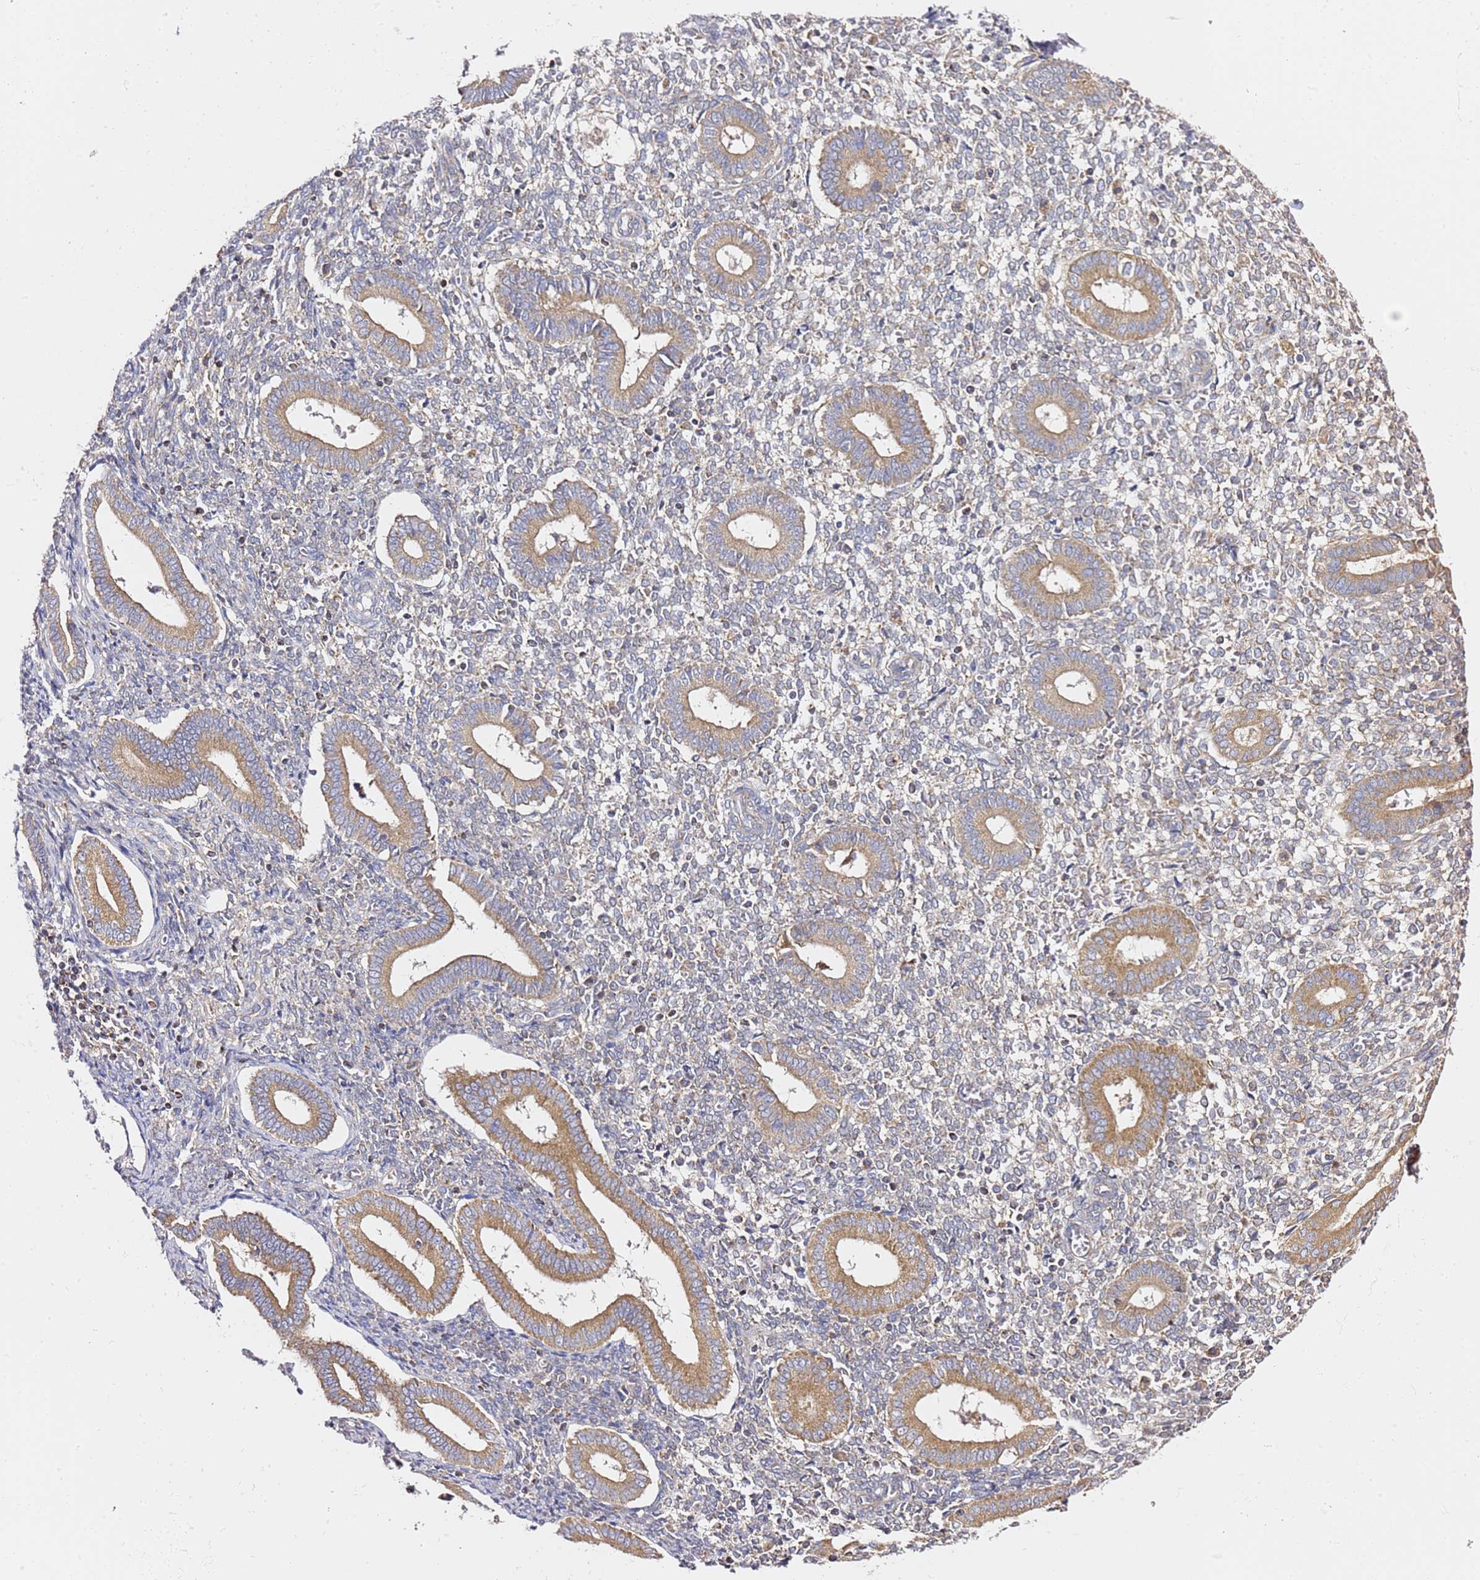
{"staining": {"intensity": "weak", "quantity": "25%-75%", "location": "cytoplasmic/membranous"}, "tissue": "endometrium", "cell_type": "Cells in endometrial stroma", "image_type": "normal", "snomed": [{"axis": "morphology", "description": "Normal tissue, NOS"}, {"axis": "topography", "description": "Endometrium"}], "caption": "Protein analysis of normal endometrium shows weak cytoplasmic/membranous staining in about 25%-75% of cells in endometrial stroma.", "gene": "C19orf12", "patient": {"sex": "female", "age": 44}}